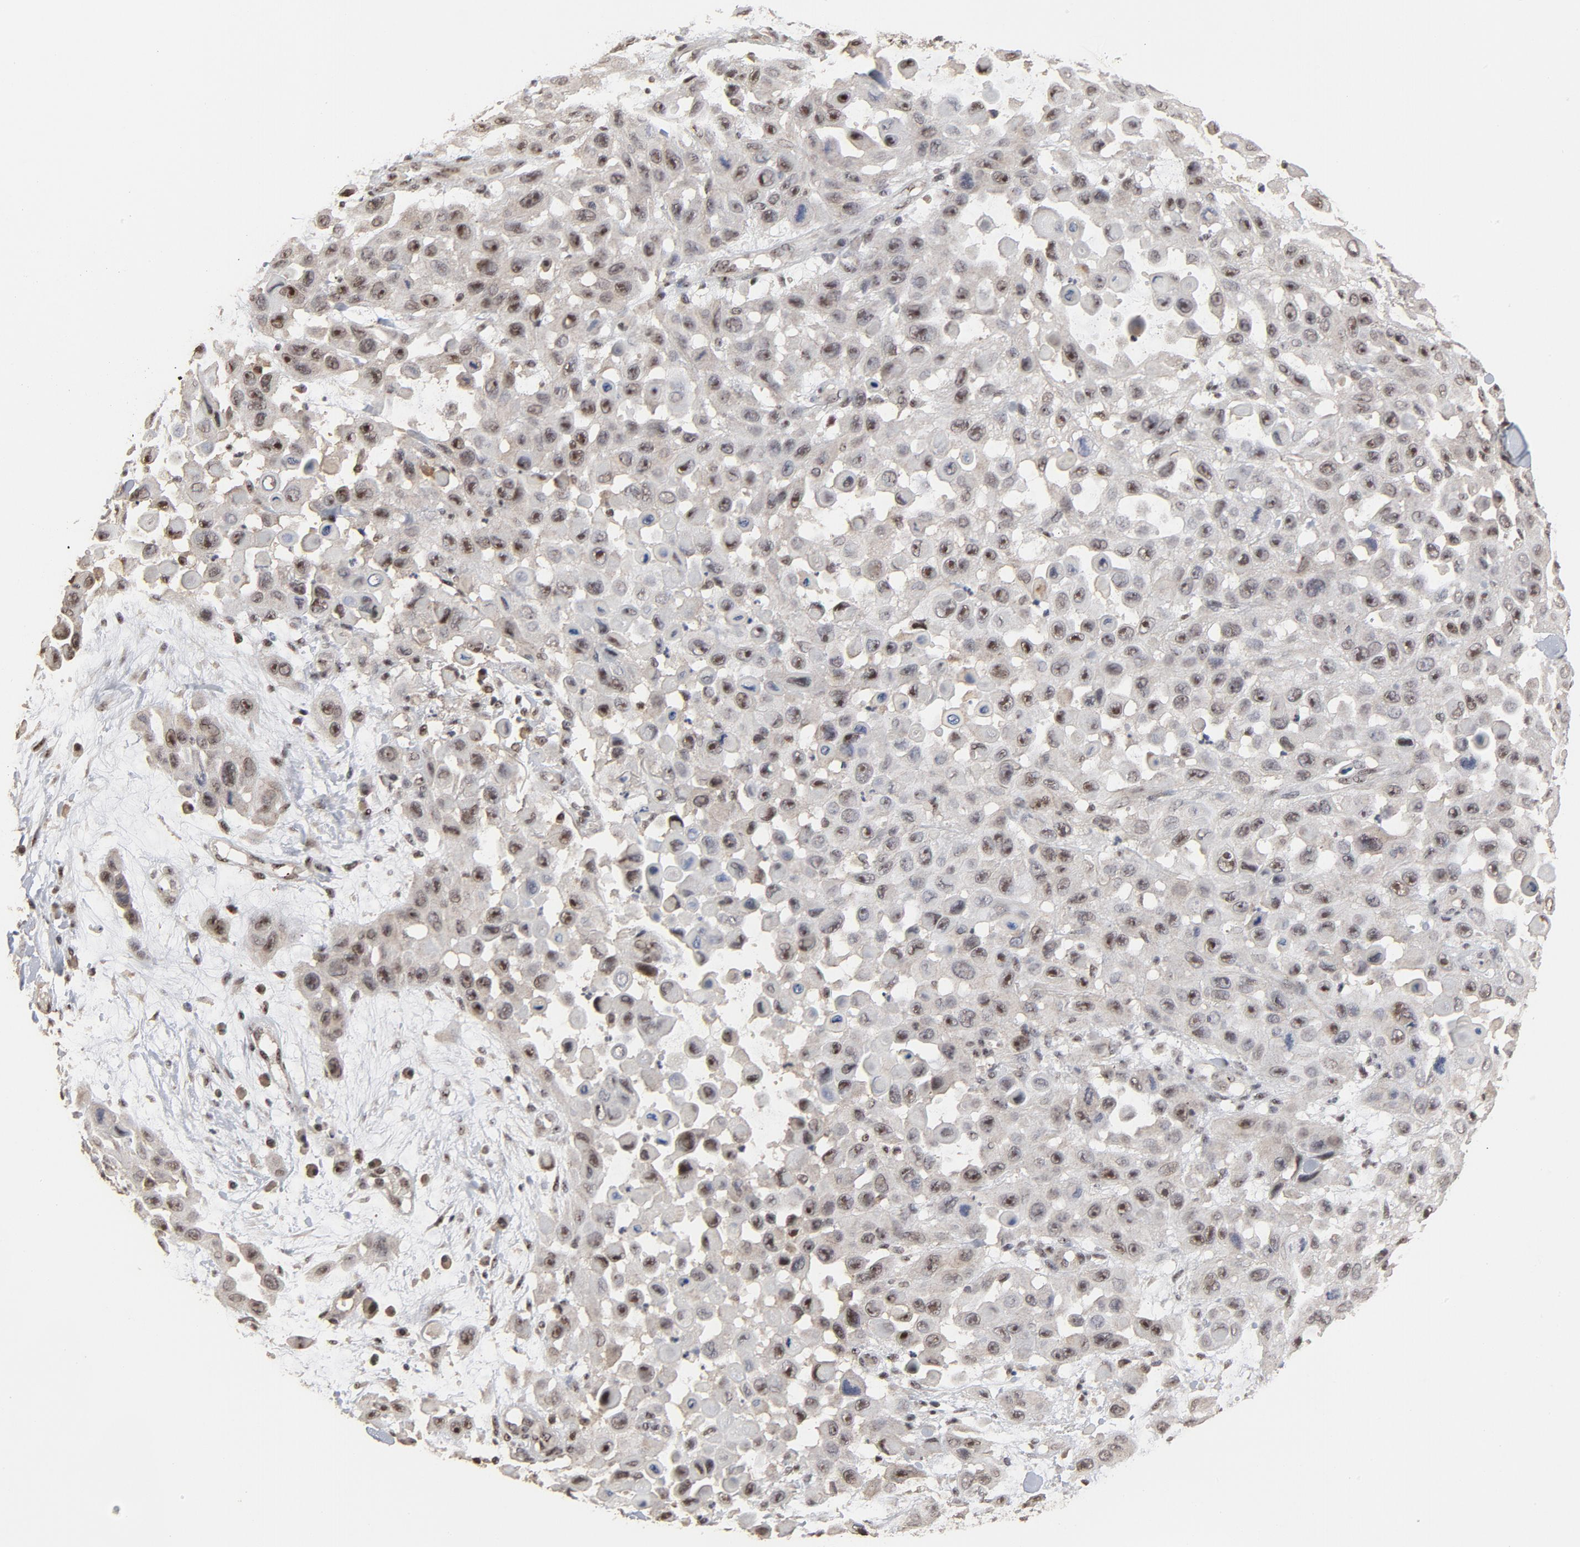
{"staining": {"intensity": "moderate", "quantity": ">75%", "location": "nuclear"}, "tissue": "skin cancer", "cell_type": "Tumor cells", "image_type": "cancer", "snomed": [{"axis": "morphology", "description": "Squamous cell carcinoma, NOS"}, {"axis": "topography", "description": "Skin"}], "caption": "Approximately >75% of tumor cells in skin cancer (squamous cell carcinoma) reveal moderate nuclear protein expression as visualized by brown immunohistochemical staining.", "gene": "TP53RK", "patient": {"sex": "male", "age": 81}}